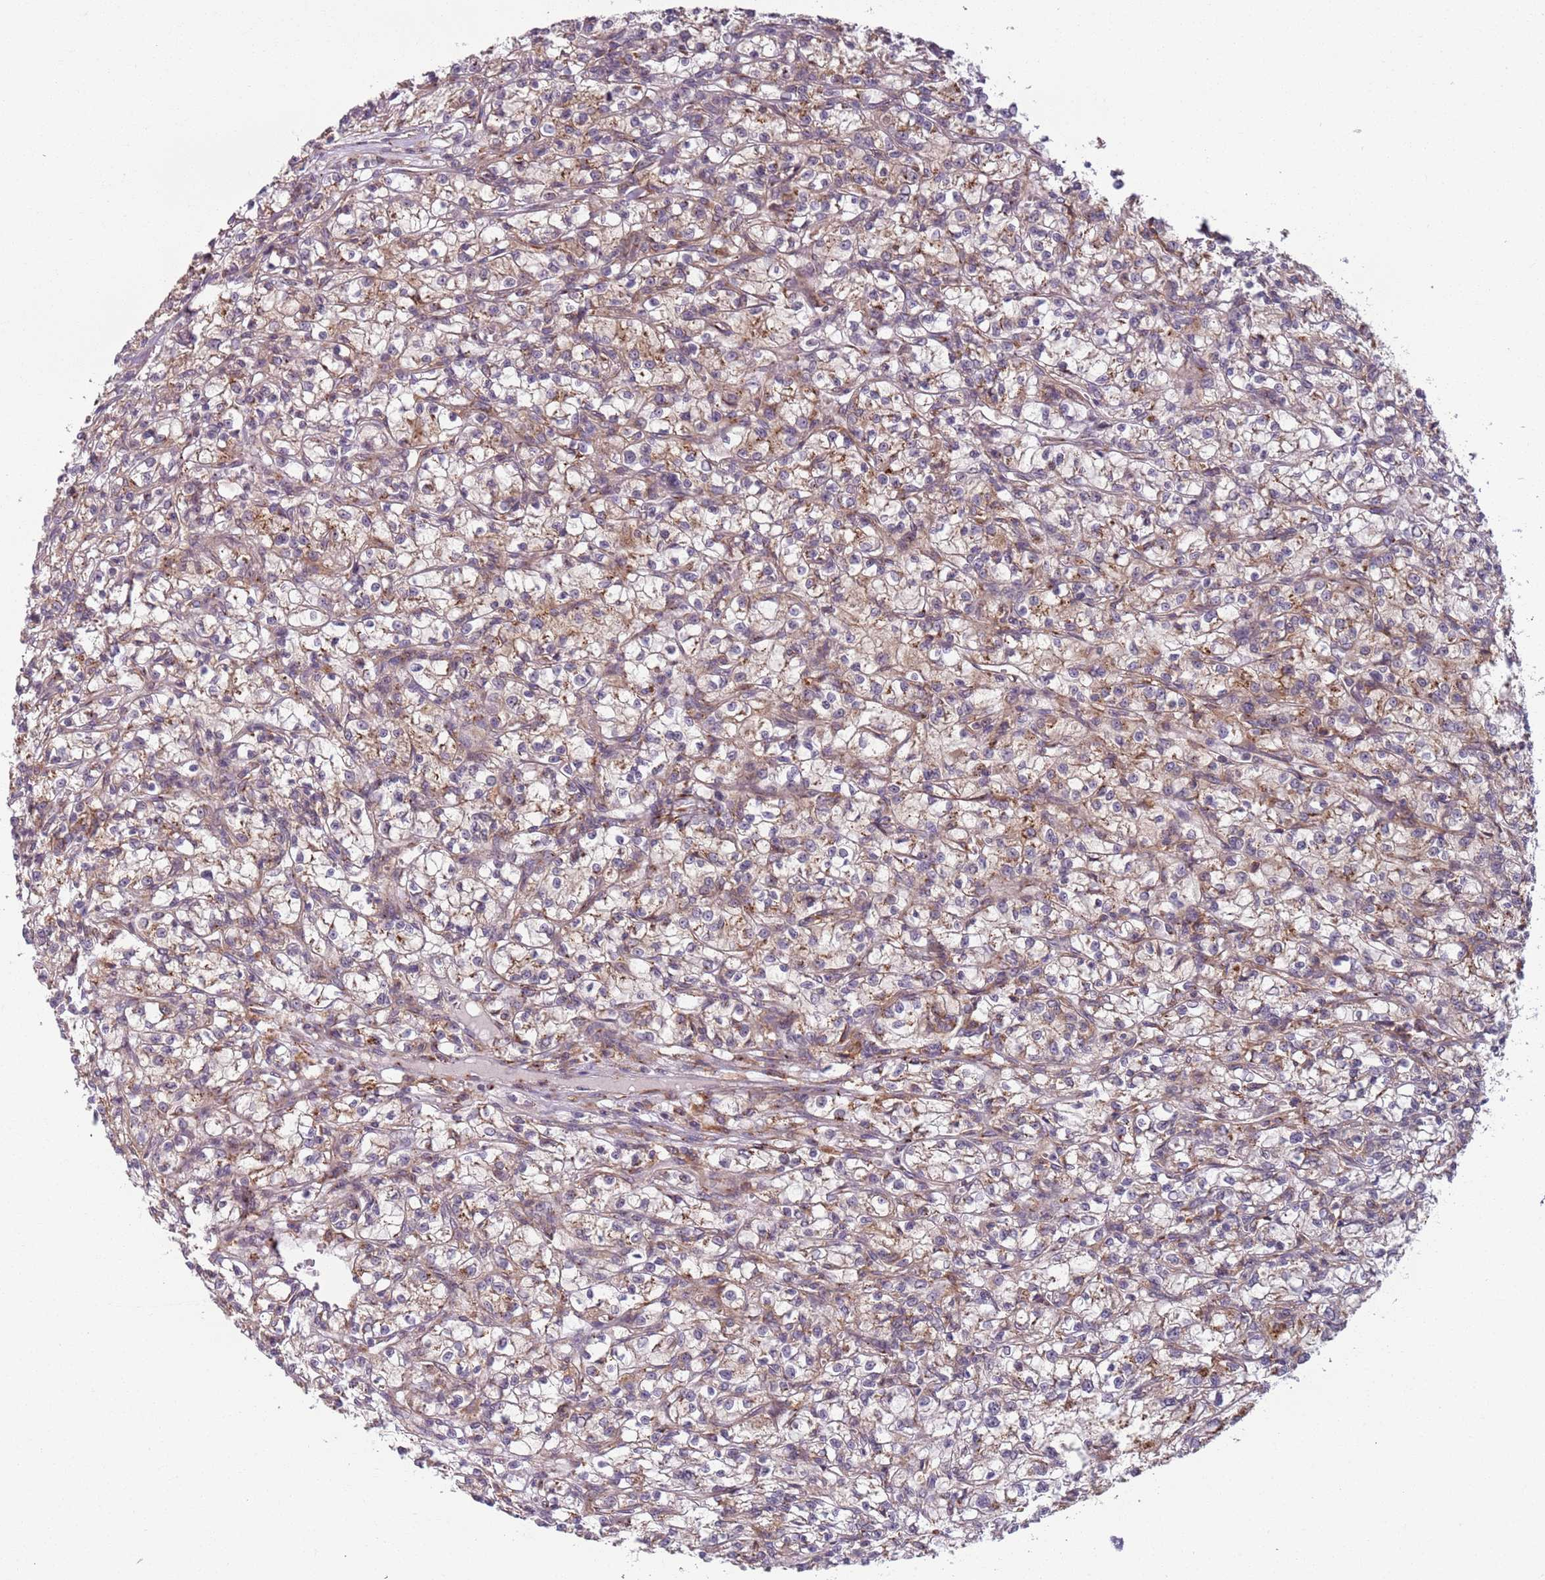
{"staining": {"intensity": "moderate", "quantity": "<25%", "location": "cytoplasmic/membranous"}, "tissue": "renal cancer", "cell_type": "Tumor cells", "image_type": "cancer", "snomed": [{"axis": "morphology", "description": "Adenocarcinoma, NOS"}, {"axis": "topography", "description": "Kidney"}], "caption": "The image demonstrates immunohistochemical staining of renal cancer. There is moderate cytoplasmic/membranous expression is appreciated in about <25% of tumor cells.", "gene": "AKTIP", "patient": {"sex": "female", "age": 59}}